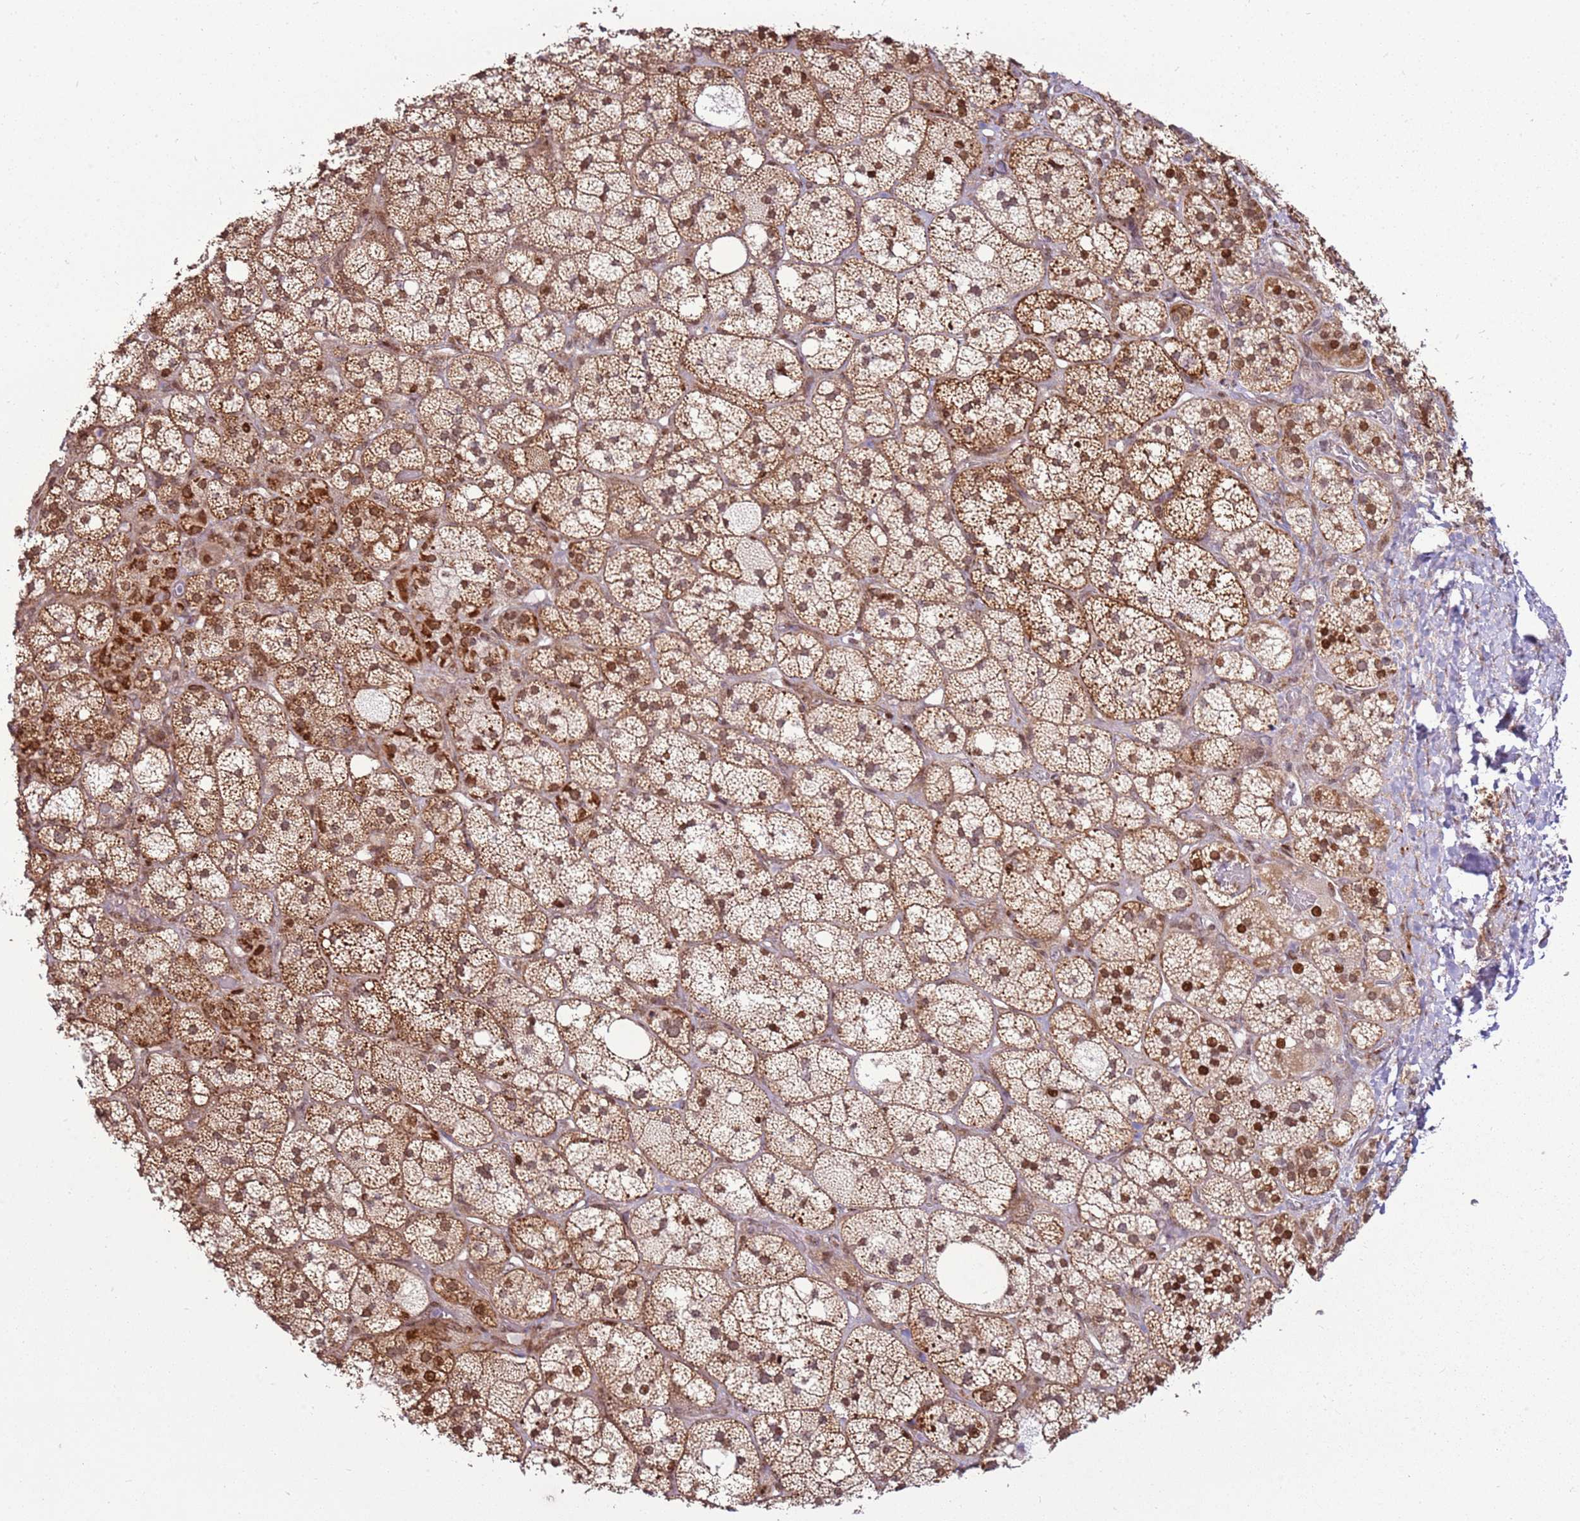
{"staining": {"intensity": "moderate", "quantity": ">75%", "location": "cytoplasmic/membranous,nuclear"}, "tissue": "adrenal gland", "cell_type": "Glandular cells", "image_type": "normal", "snomed": [{"axis": "morphology", "description": "Normal tissue, NOS"}, {"axis": "topography", "description": "Adrenal gland"}], "caption": "Moderate cytoplasmic/membranous,nuclear expression for a protein is seen in about >75% of glandular cells of unremarkable adrenal gland using IHC.", "gene": "PCTP", "patient": {"sex": "male", "age": 61}}